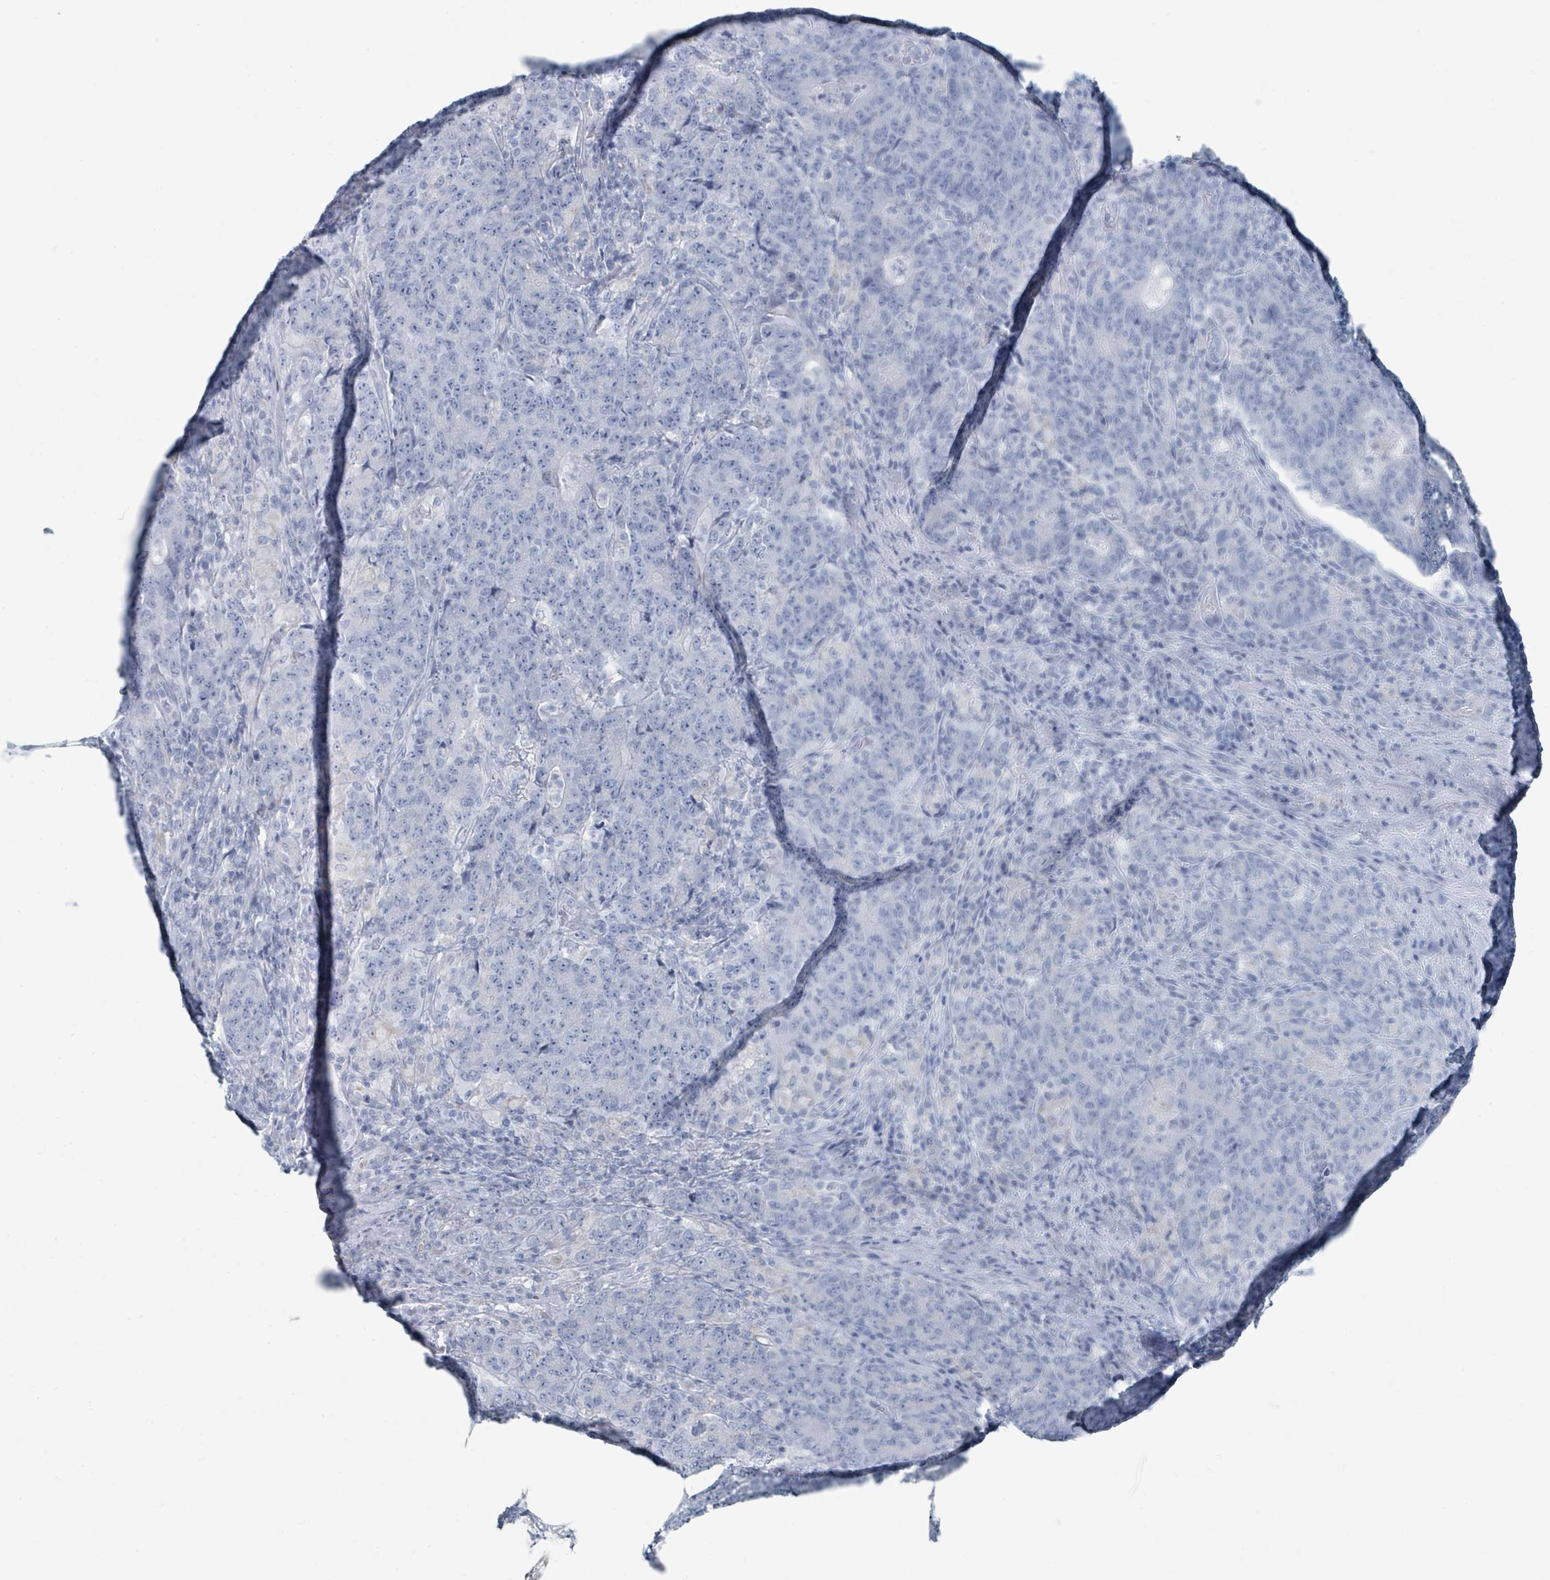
{"staining": {"intensity": "negative", "quantity": "none", "location": "none"}, "tissue": "colorectal cancer", "cell_type": "Tumor cells", "image_type": "cancer", "snomed": [{"axis": "morphology", "description": "Adenocarcinoma, NOS"}, {"axis": "topography", "description": "Colon"}], "caption": "Tumor cells are negative for protein expression in human adenocarcinoma (colorectal).", "gene": "GAMT", "patient": {"sex": "female", "age": 75}}